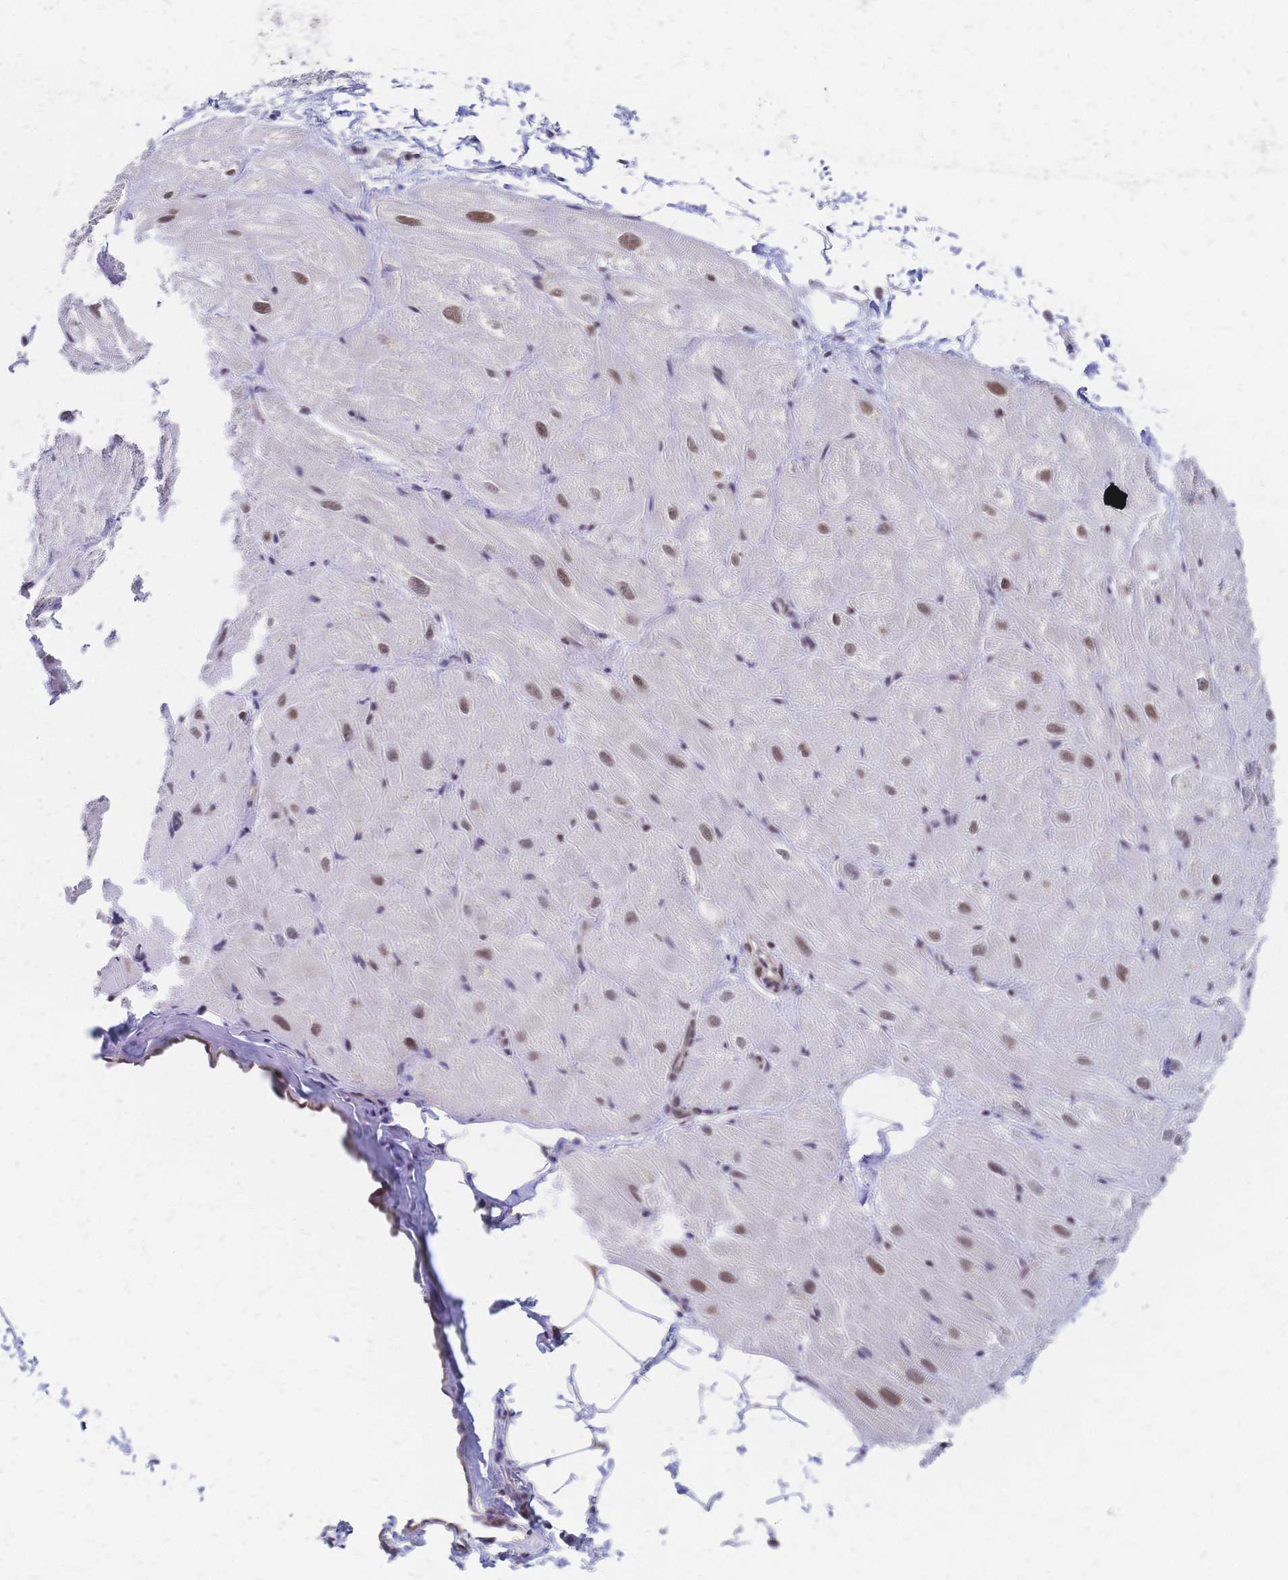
{"staining": {"intensity": "moderate", "quantity": "<25%", "location": "nuclear"}, "tissue": "heart muscle", "cell_type": "Cardiomyocytes", "image_type": "normal", "snomed": [{"axis": "morphology", "description": "Normal tissue, NOS"}, {"axis": "topography", "description": "Heart"}], "caption": "The micrograph reveals staining of normal heart muscle, revealing moderate nuclear protein staining (brown color) within cardiomyocytes.", "gene": "CBX7", "patient": {"sex": "male", "age": 62}}